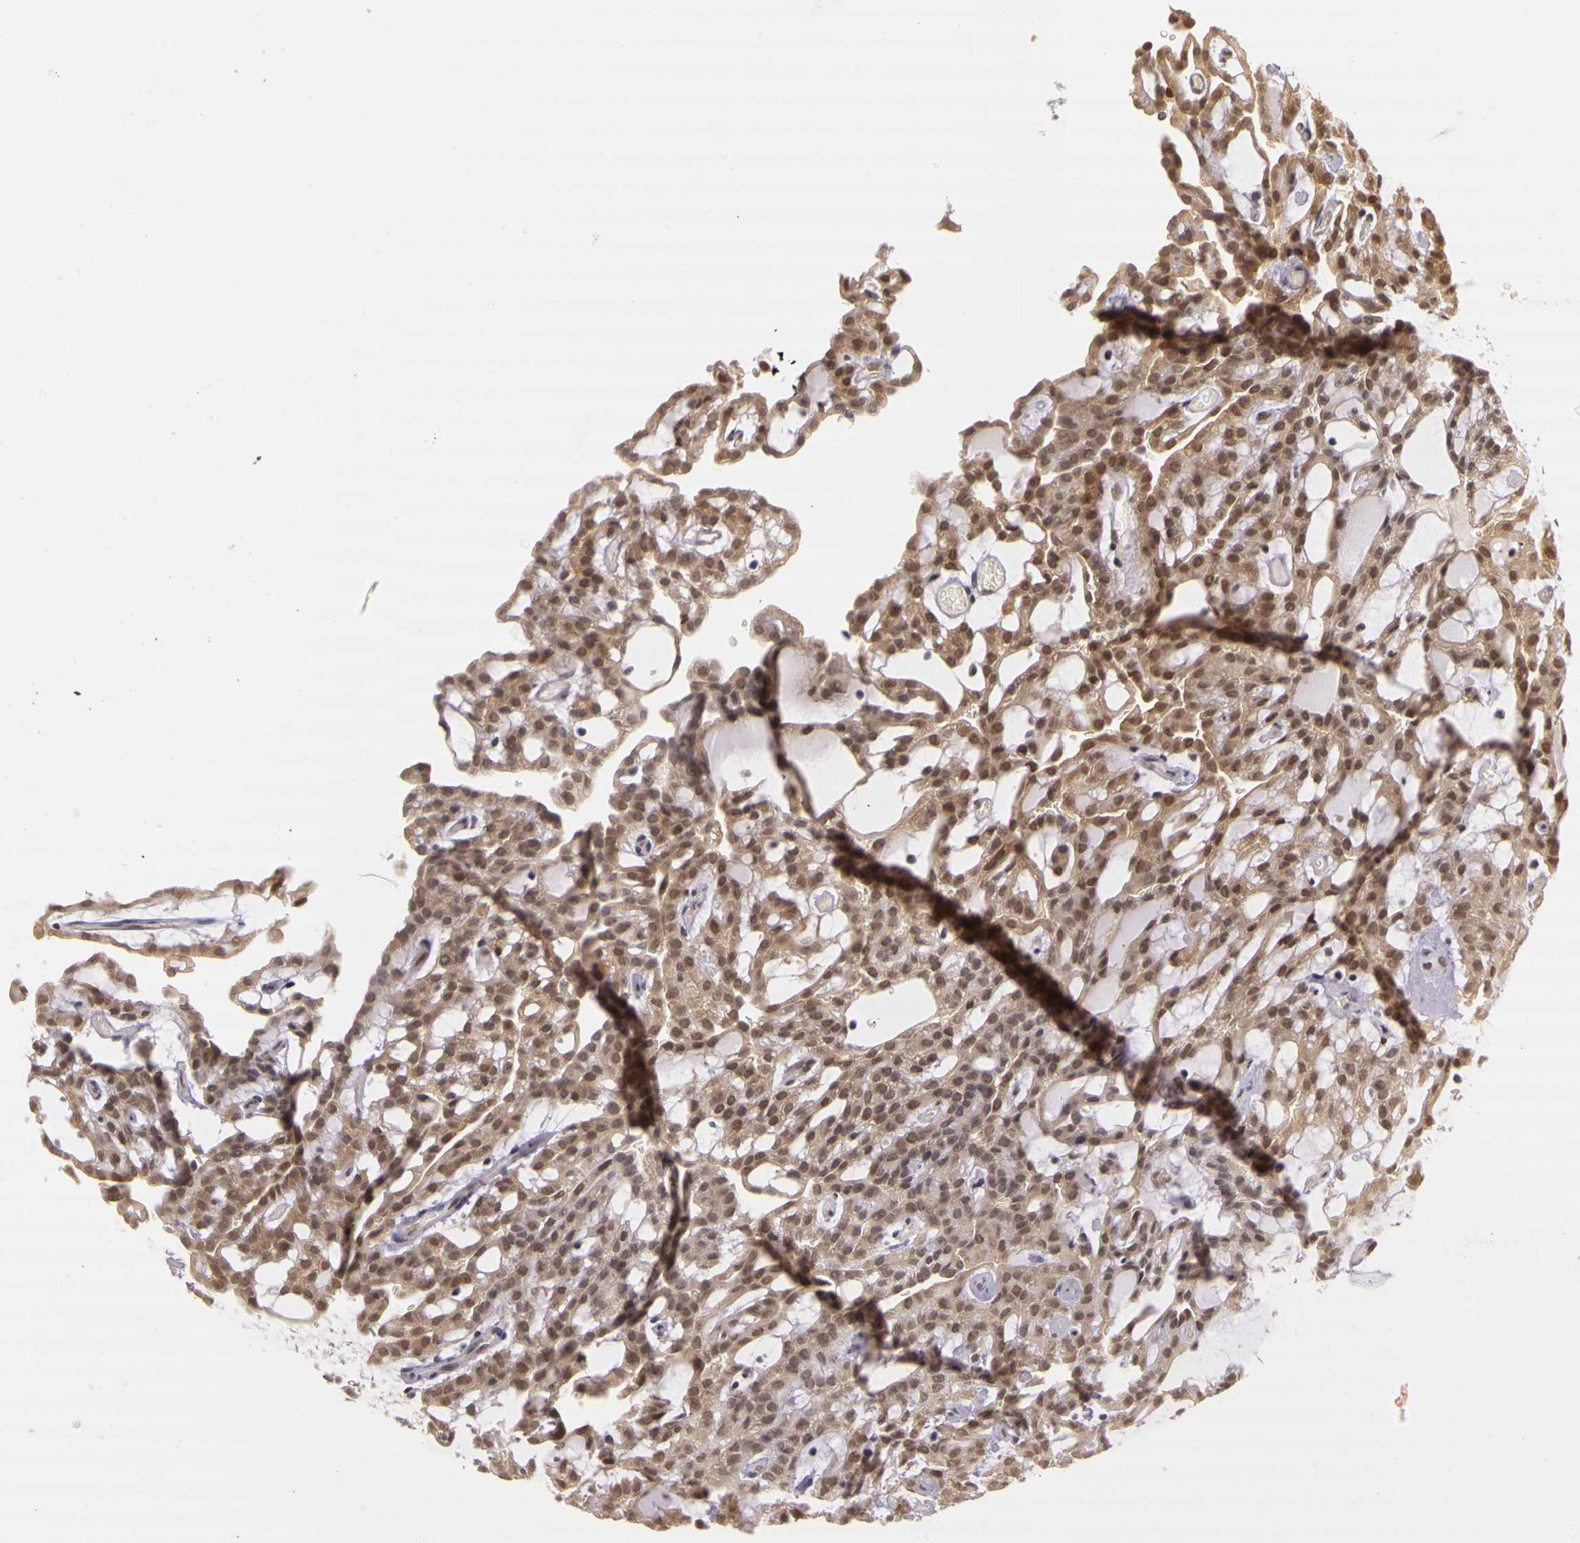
{"staining": {"intensity": "moderate", "quantity": ">75%", "location": "cytoplasmic/membranous,nuclear"}, "tissue": "renal cancer", "cell_type": "Tumor cells", "image_type": "cancer", "snomed": [{"axis": "morphology", "description": "Adenocarcinoma, NOS"}, {"axis": "topography", "description": "Kidney"}], "caption": "Protein analysis of adenocarcinoma (renal) tissue exhibits moderate cytoplasmic/membranous and nuclear positivity in approximately >75% of tumor cells.", "gene": "WDR13", "patient": {"sex": "male", "age": 63}}